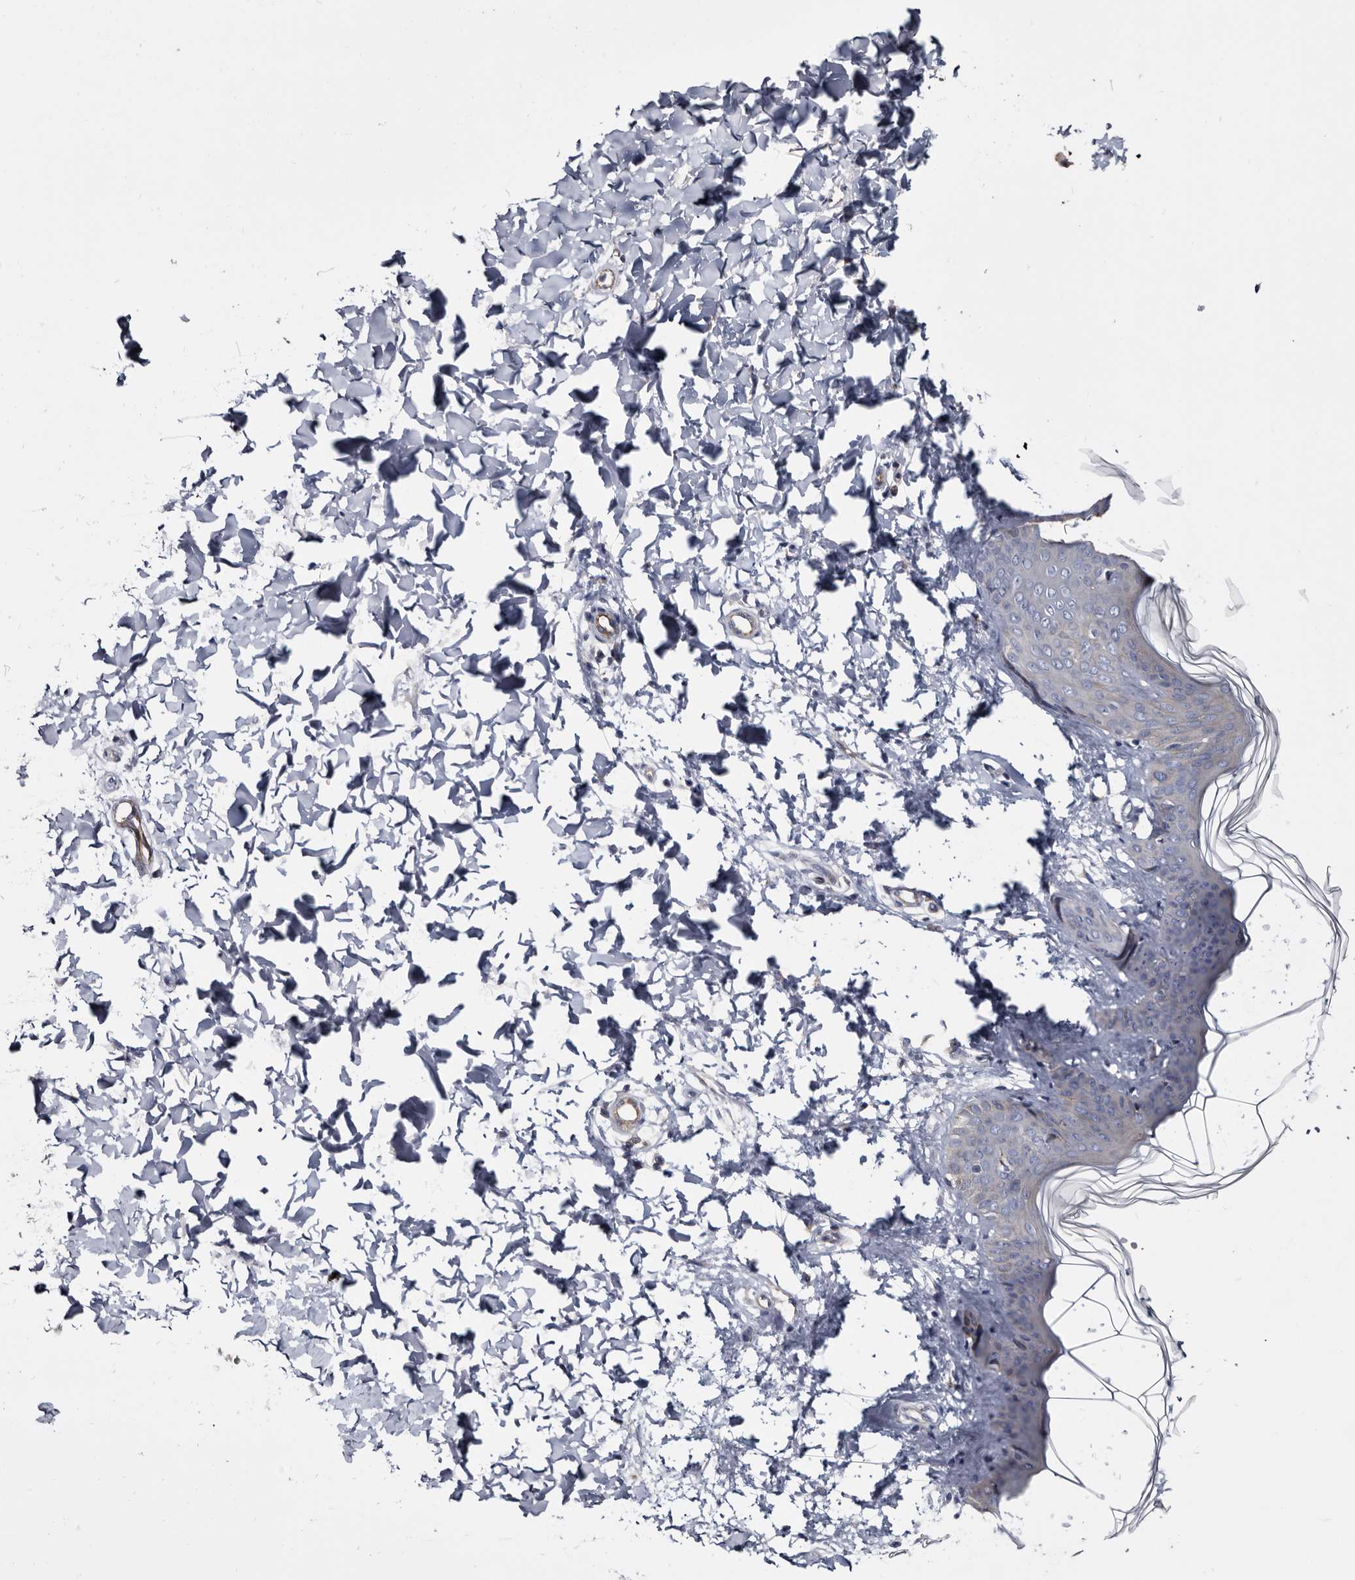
{"staining": {"intensity": "negative", "quantity": "none", "location": "none"}, "tissue": "skin", "cell_type": "Fibroblasts", "image_type": "normal", "snomed": [{"axis": "morphology", "description": "Normal tissue, NOS"}, {"axis": "topography", "description": "Skin"}], "caption": "This is an immunohistochemistry histopathology image of normal skin. There is no expression in fibroblasts.", "gene": "TSPAN17", "patient": {"sex": "female", "age": 17}}